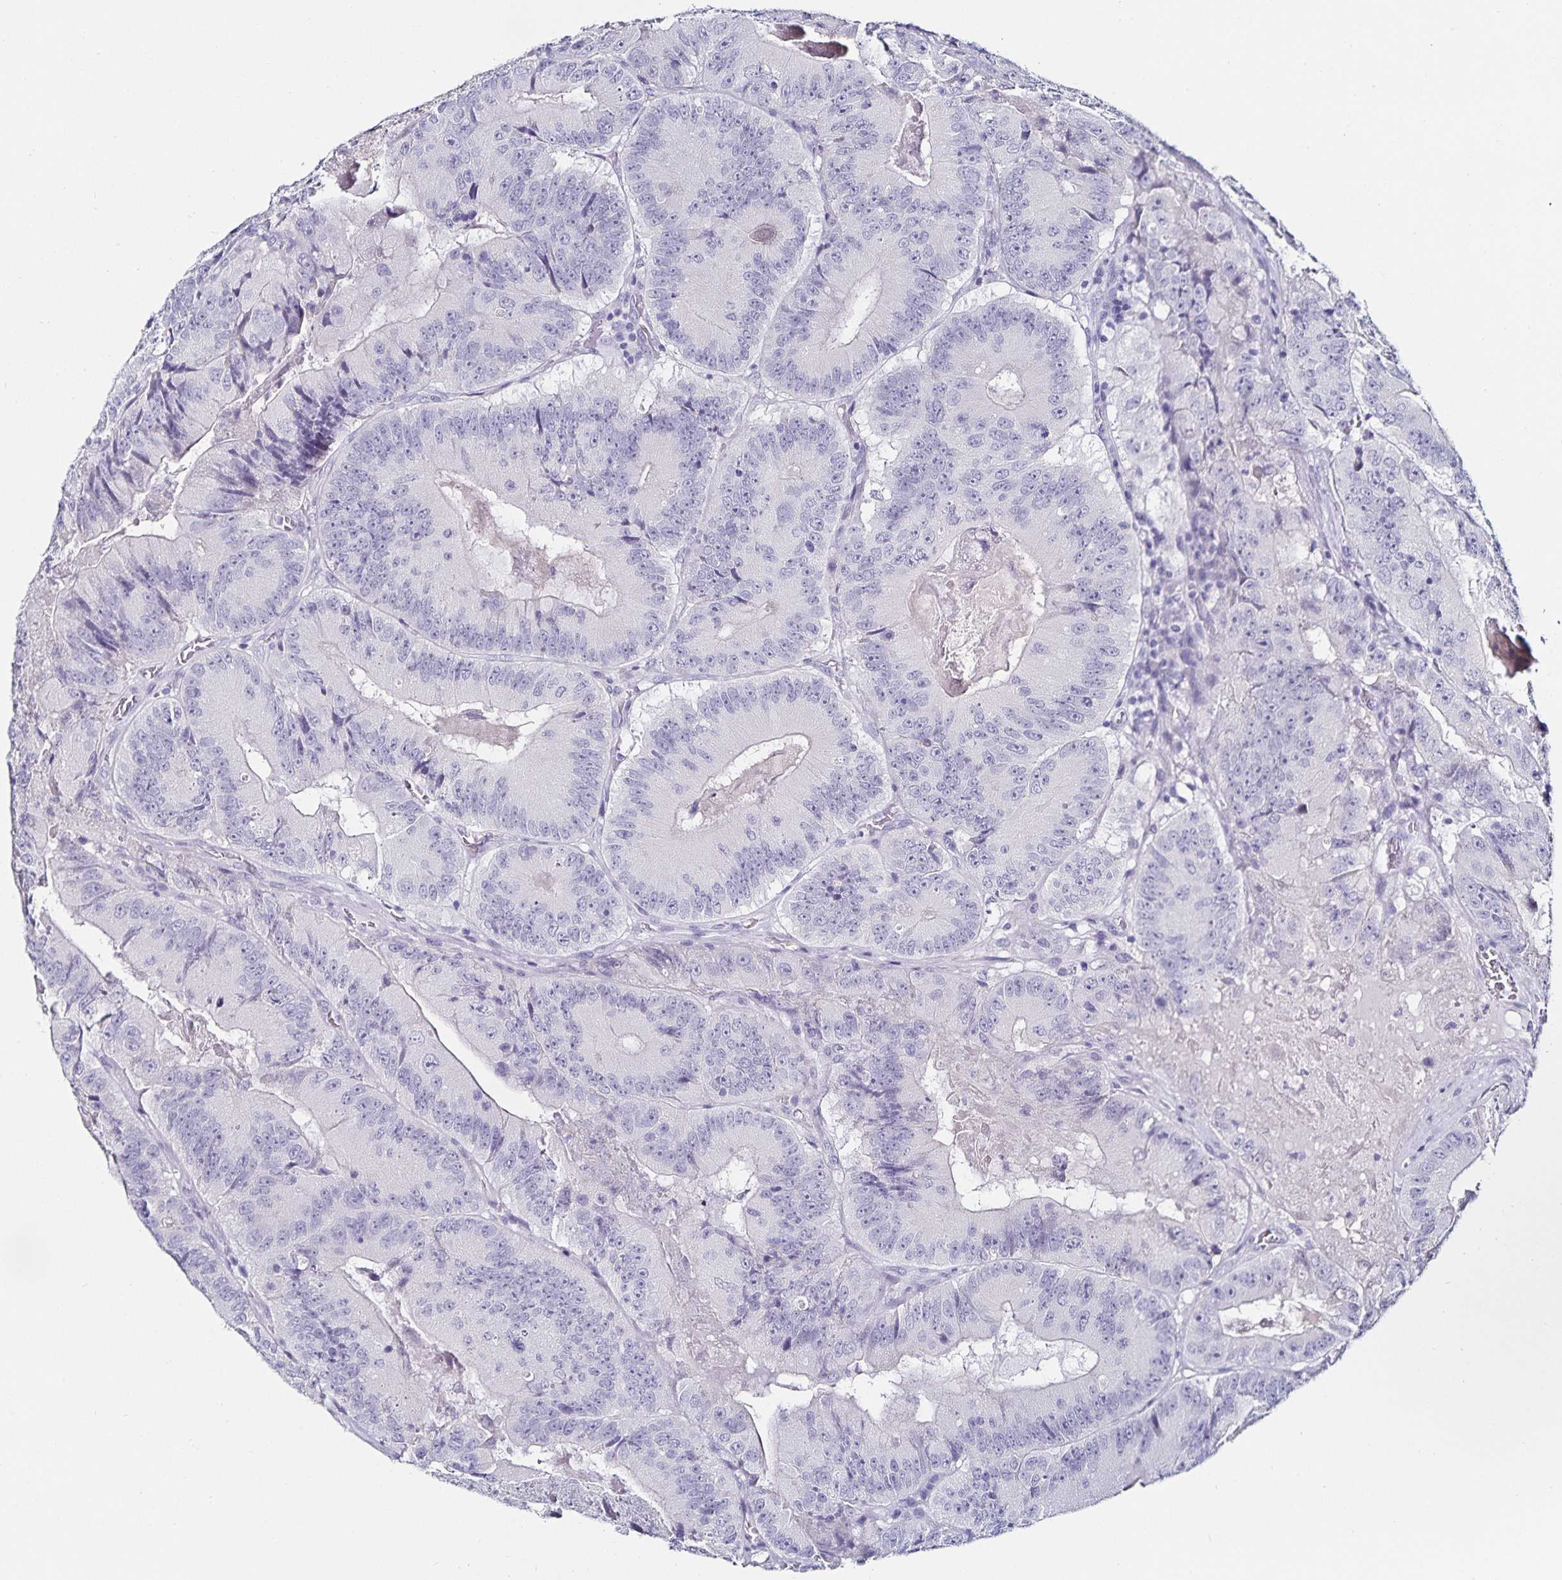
{"staining": {"intensity": "negative", "quantity": "none", "location": "none"}, "tissue": "colorectal cancer", "cell_type": "Tumor cells", "image_type": "cancer", "snomed": [{"axis": "morphology", "description": "Adenocarcinoma, NOS"}, {"axis": "topography", "description": "Colon"}], "caption": "An IHC histopathology image of adenocarcinoma (colorectal) is shown. There is no staining in tumor cells of adenocarcinoma (colorectal).", "gene": "TSPAN7", "patient": {"sex": "female", "age": 86}}